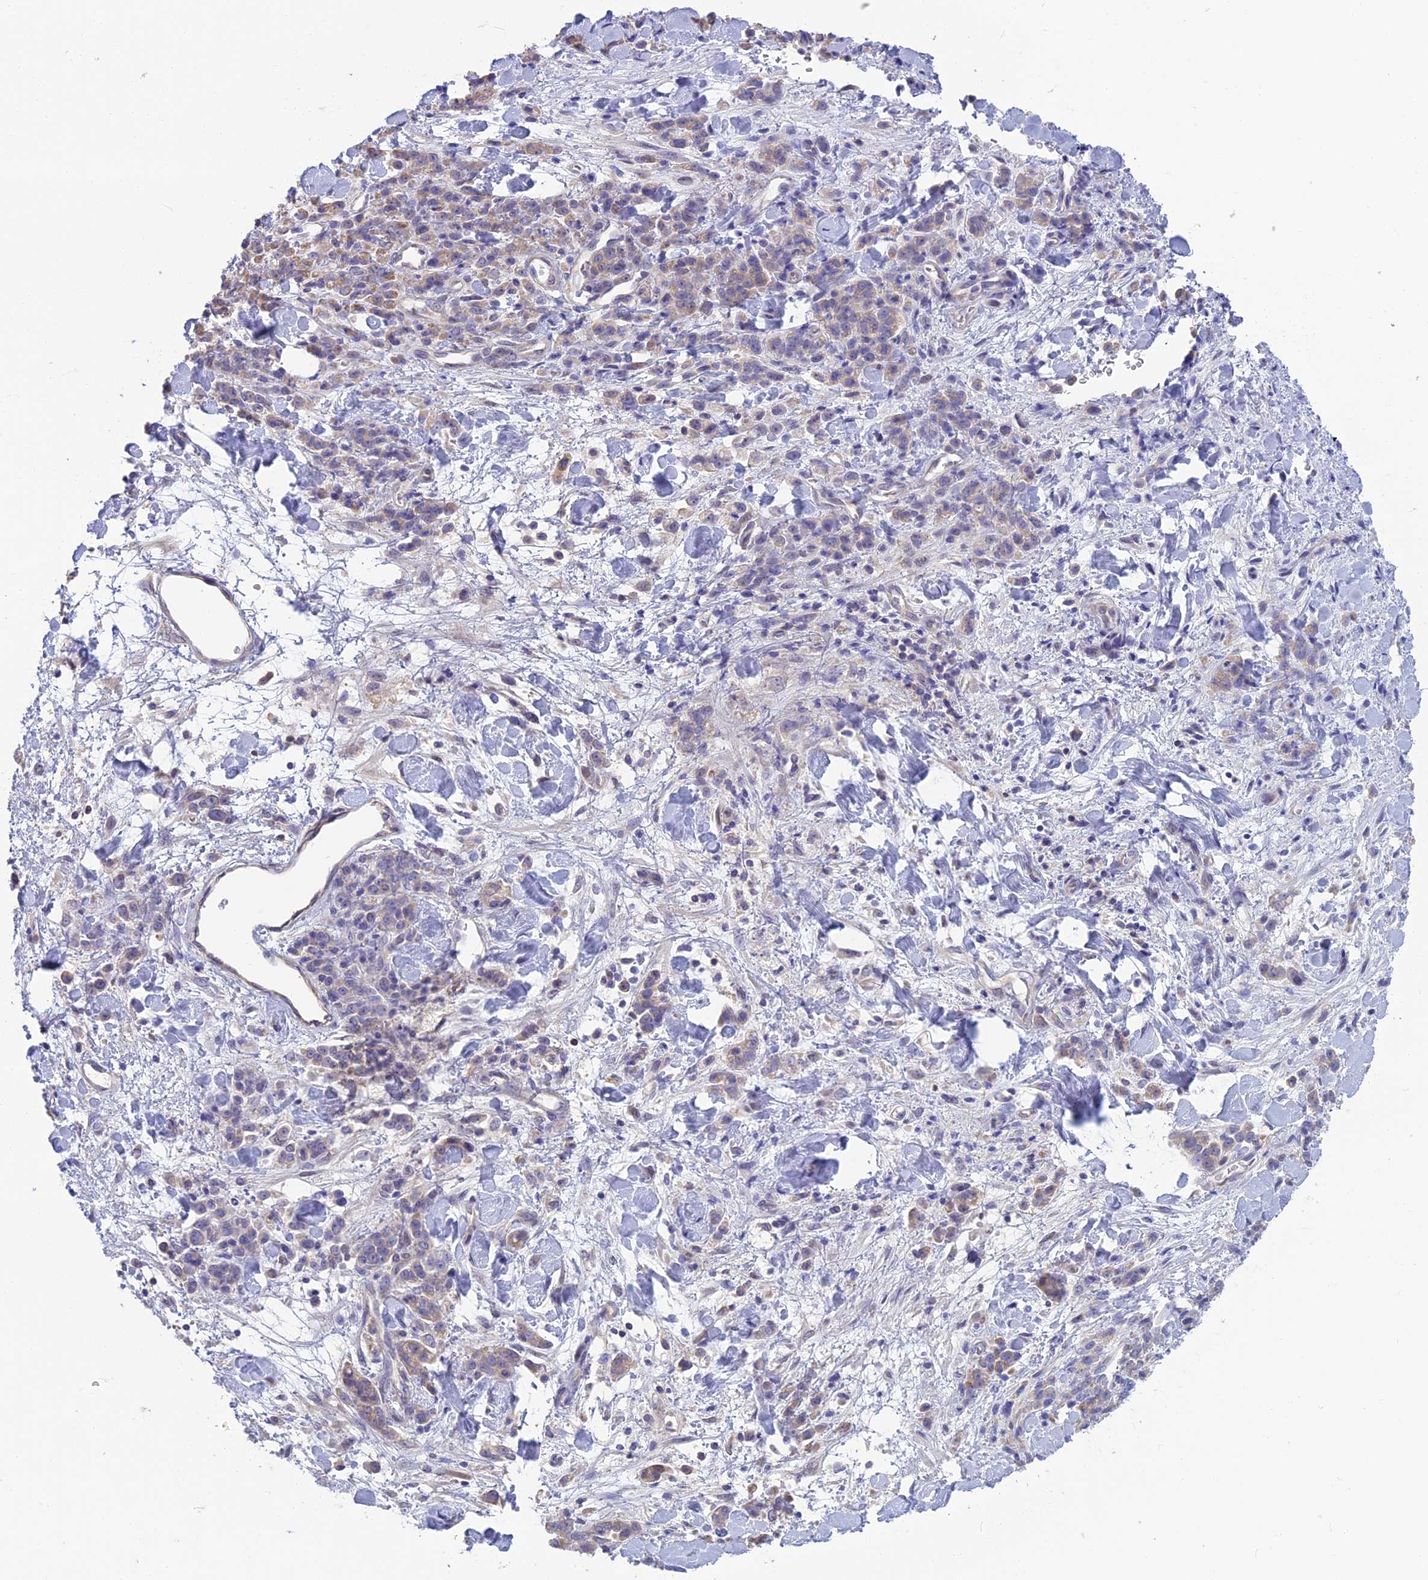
{"staining": {"intensity": "negative", "quantity": "none", "location": "none"}, "tissue": "stomach cancer", "cell_type": "Tumor cells", "image_type": "cancer", "snomed": [{"axis": "morphology", "description": "Normal tissue, NOS"}, {"axis": "morphology", "description": "Adenocarcinoma, NOS"}, {"axis": "topography", "description": "Stomach"}], "caption": "Histopathology image shows no protein staining in tumor cells of stomach adenocarcinoma tissue.", "gene": "SNAP91", "patient": {"sex": "male", "age": 82}}